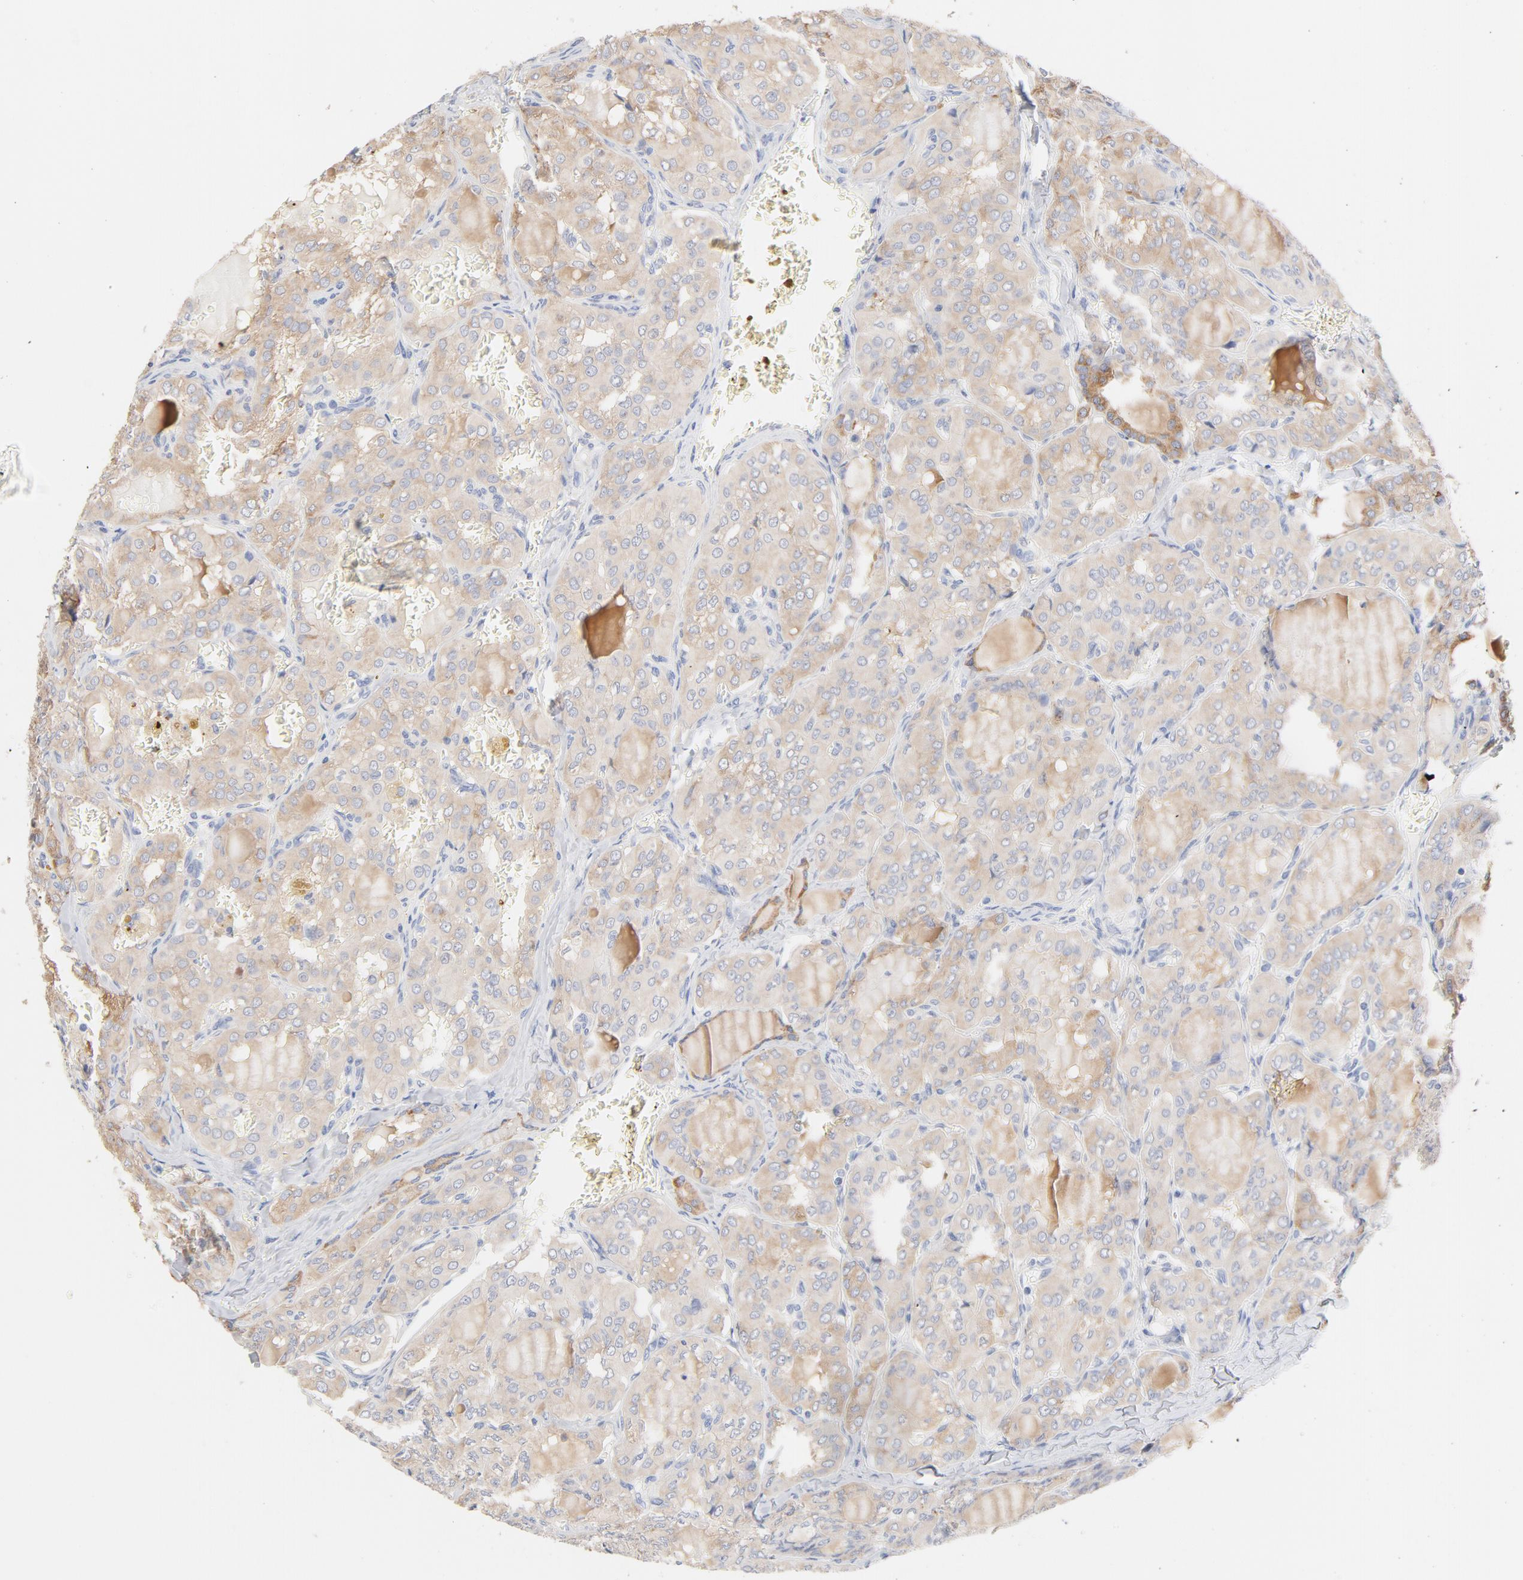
{"staining": {"intensity": "moderate", "quantity": ">75%", "location": "cytoplasmic/membranous"}, "tissue": "thyroid cancer", "cell_type": "Tumor cells", "image_type": "cancer", "snomed": [{"axis": "morphology", "description": "Papillary adenocarcinoma, NOS"}, {"axis": "topography", "description": "Thyroid gland"}], "caption": "A histopathology image showing moderate cytoplasmic/membranous staining in approximately >75% of tumor cells in papillary adenocarcinoma (thyroid), as visualized by brown immunohistochemical staining.", "gene": "TLR4", "patient": {"sex": "male", "age": 20}}